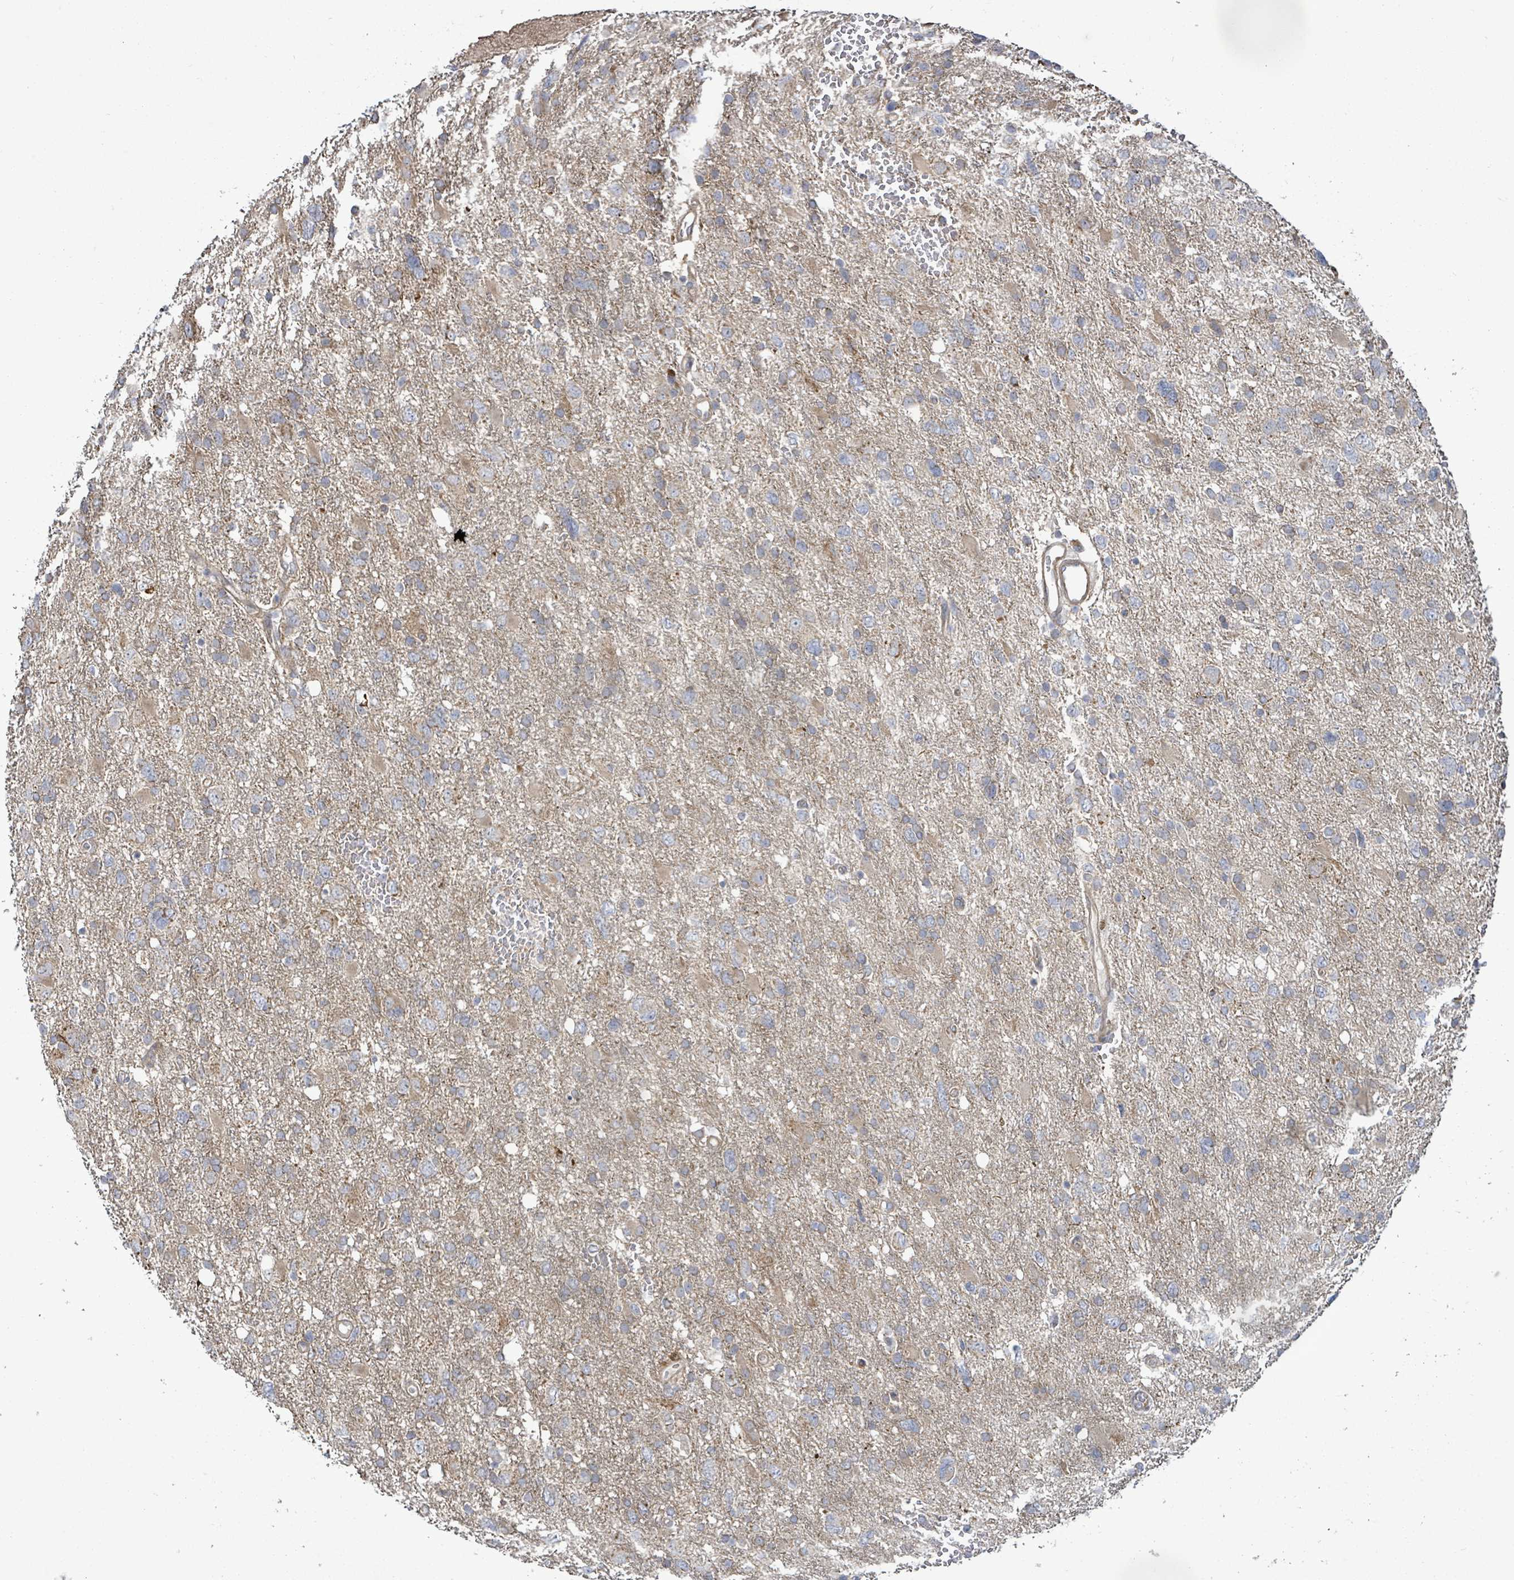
{"staining": {"intensity": "weak", "quantity": "25%-75%", "location": "cytoplasmic/membranous"}, "tissue": "glioma", "cell_type": "Tumor cells", "image_type": "cancer", "snomed": [{"axis": "morphology", "description": "Glioma, malignant, High grade"}, {"axis": "topography", "description": "Brain"}], "caption": "Glioma was stained to show a protein in brown. There is low levels of weak cytoplasmic/membranous positivity in approximately 25%-75% of tumor cells. Nuclei are stained in blue.", "gene": "KBTBD11", "patient": {"sex": "male", "age": 61}}